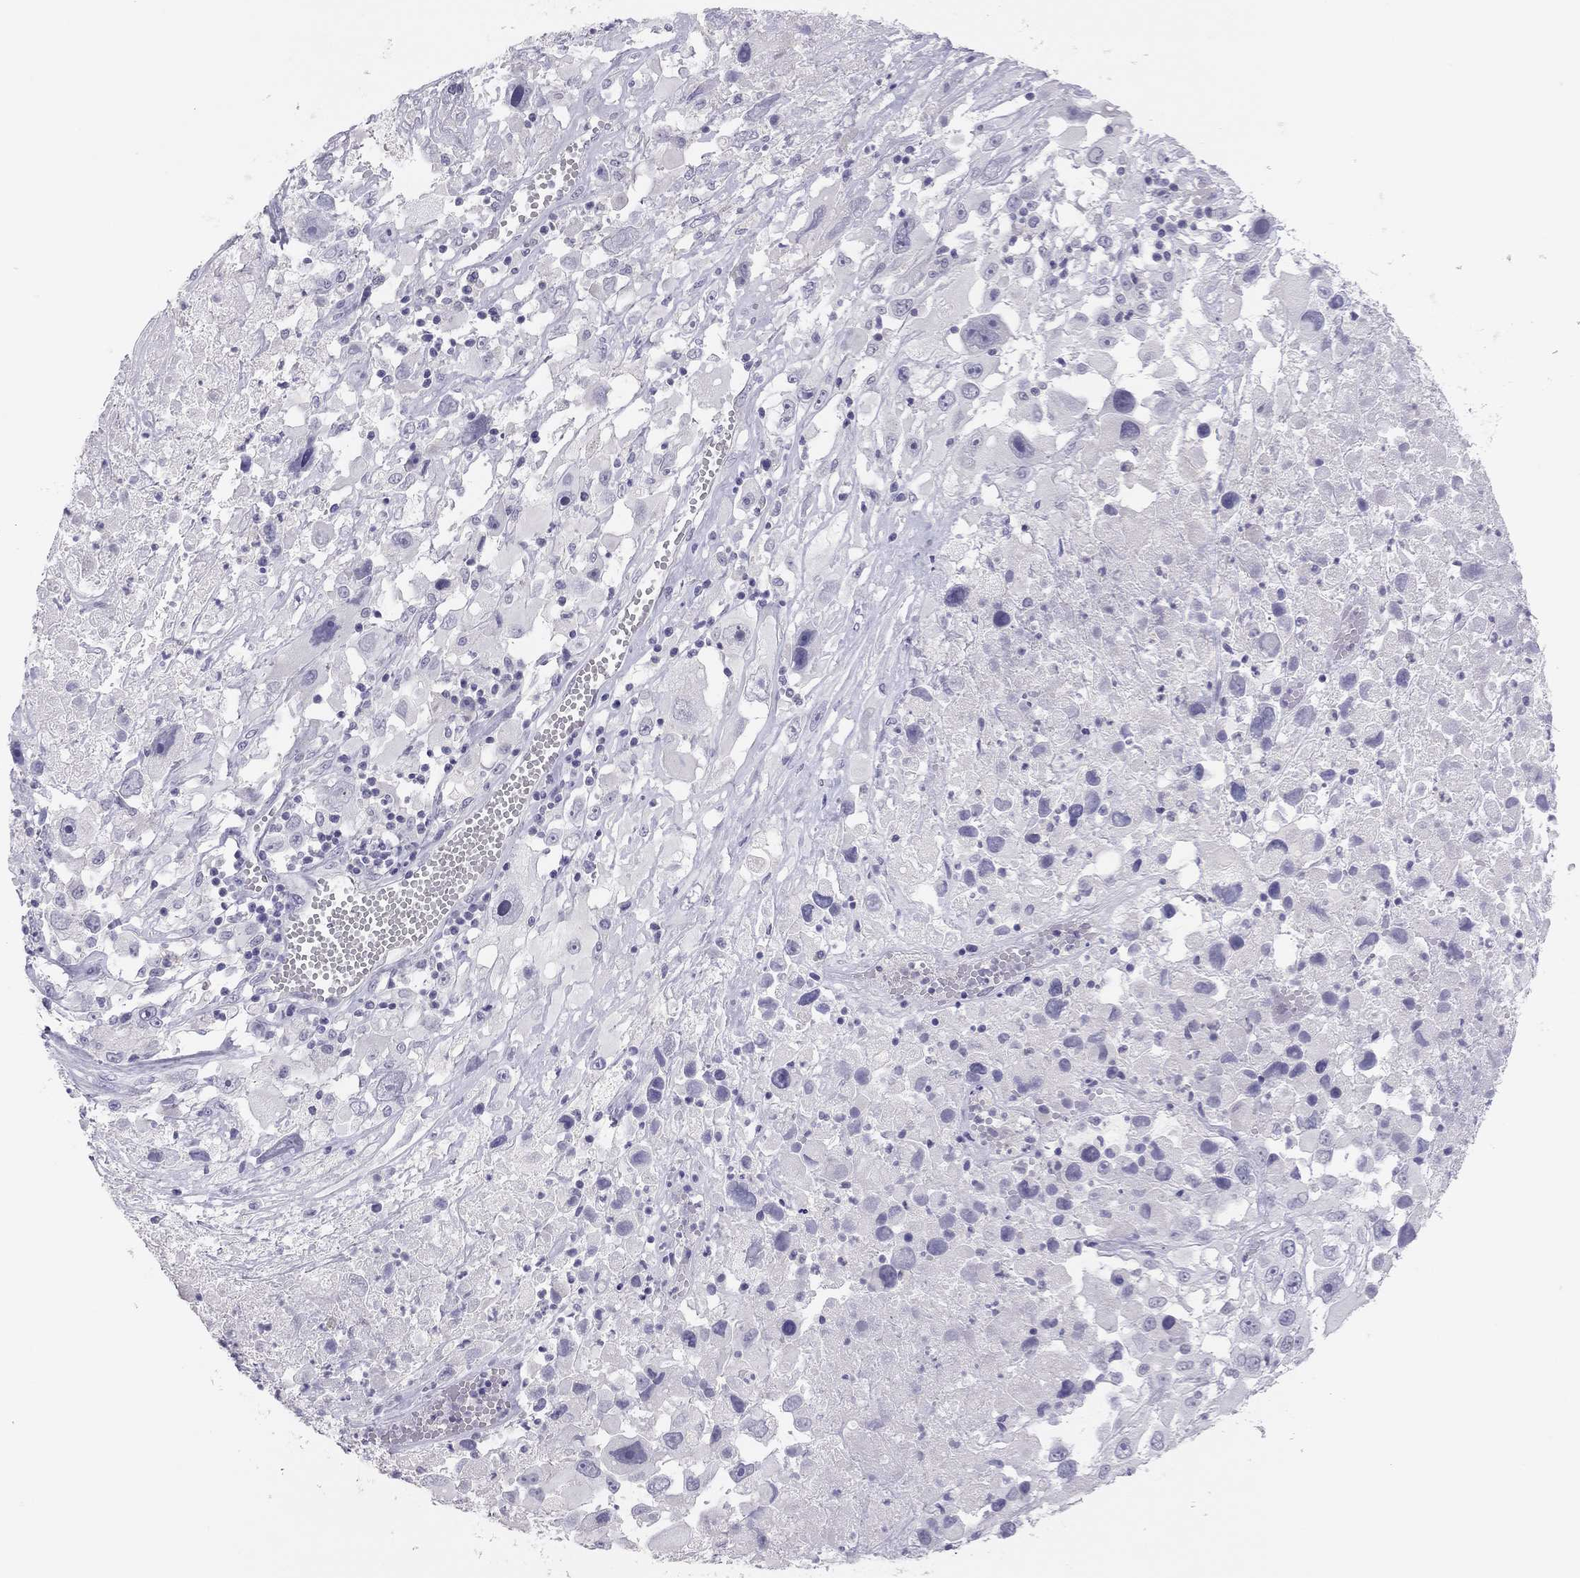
{"staining": {"intensity": "negative", "quantity": "none", "location": "none"}, "tissue": "melanoma", "cell_type": "Tumor cells", "image_type": "cancer", "snomed": [{"axis": "morphology", "description": "Malignant melanoma, Metastatic site"}, {"axis": "topography", "description": "Soft tissue"}], "caption": "Micrograph shows no significant protein expression in tumor cells of melanoma.", "gene": "ADORA2A", "patient": {"sex": "male", "age": 50}}